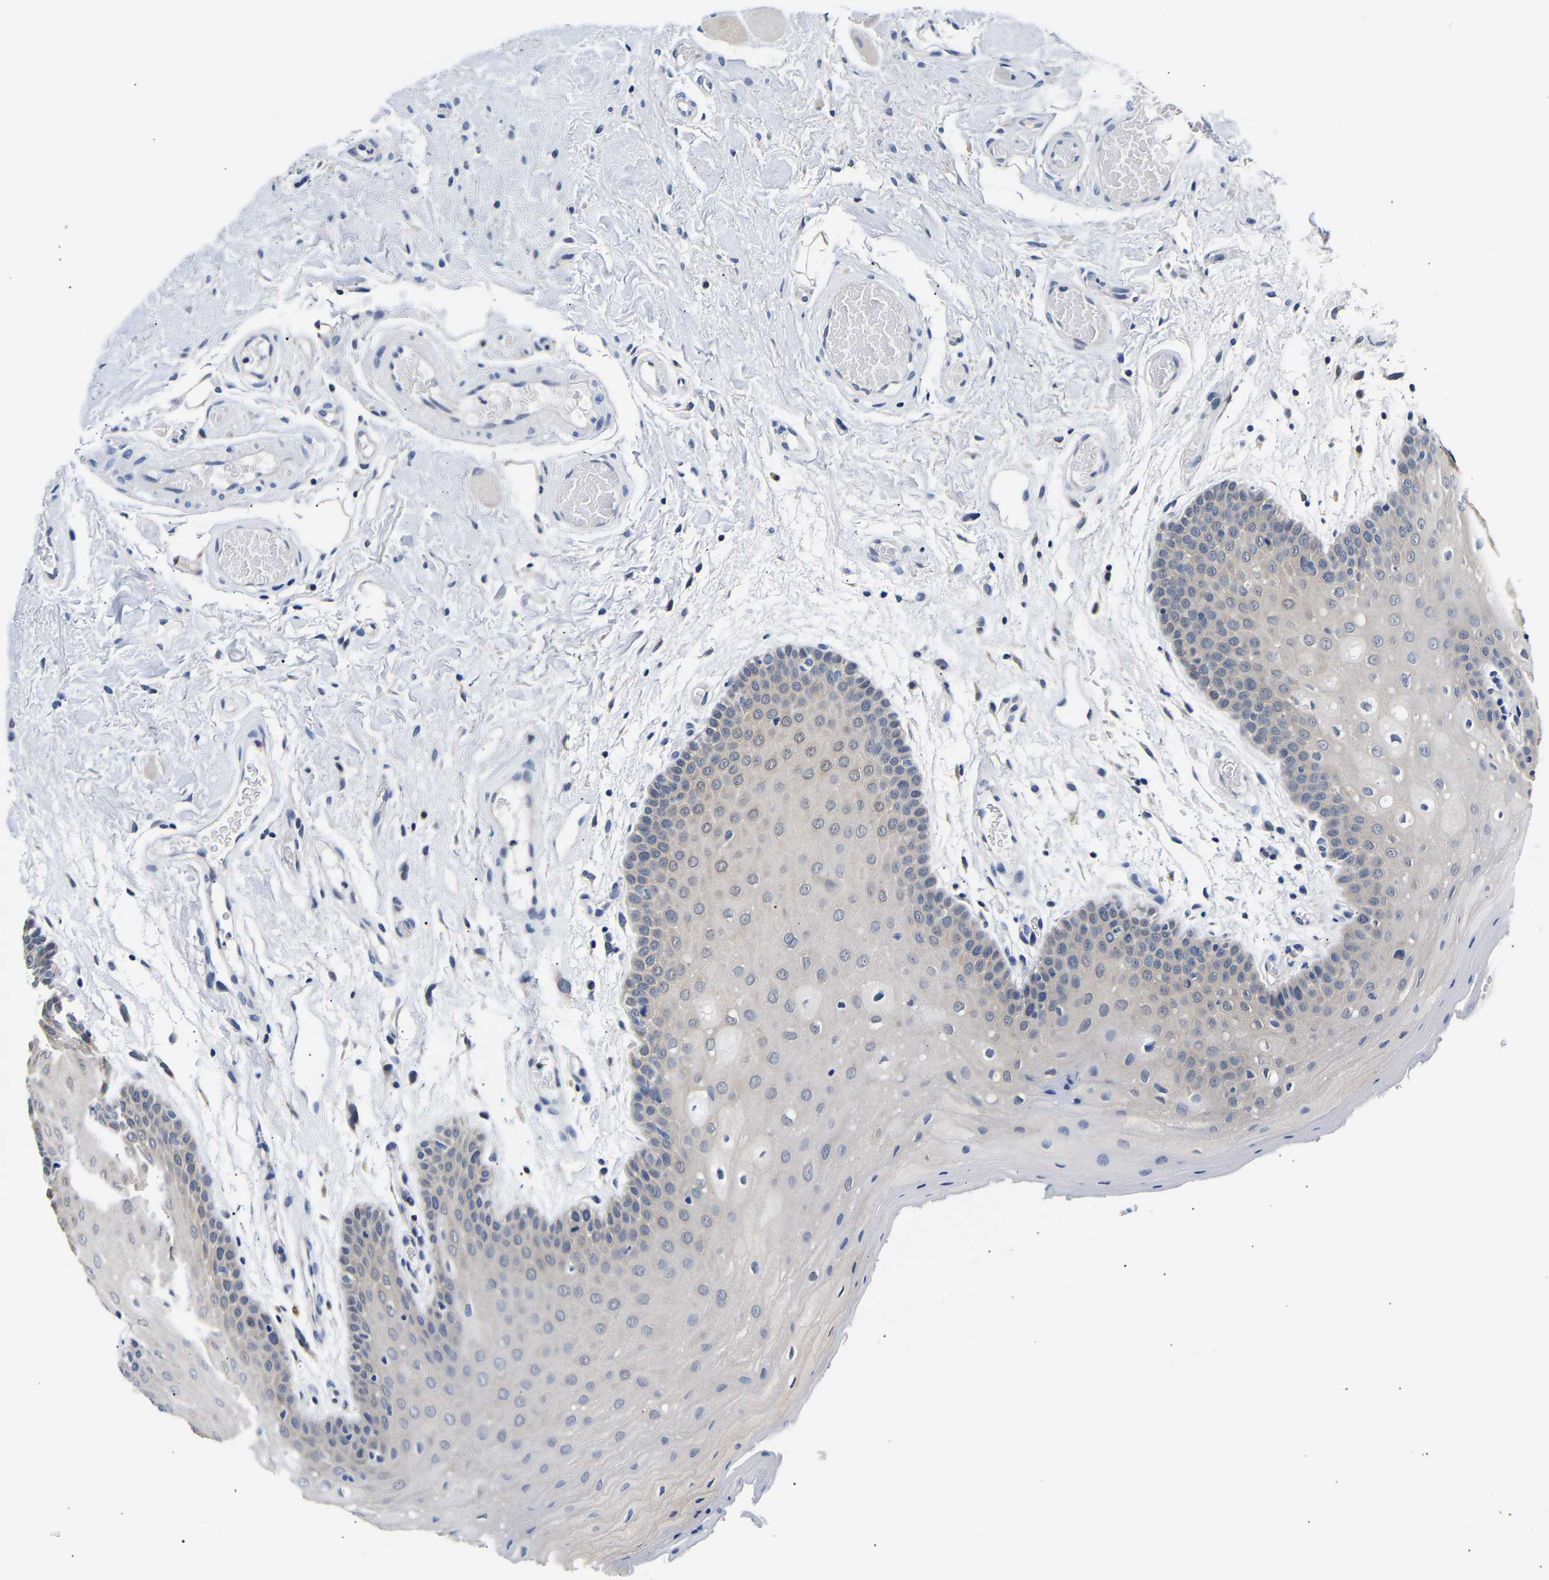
{"staining": {"intensity": "negative", "quantity": "none", "location": "none"}, "tissue": "oral mucosa", "cell_type": "Squamous epithelial cells", "image_type": "normal", "snomed": [{"axis": "morphology", "description": "Normal tissue, NOS"}, {"axis": "morphology", "description": "Squamous cell carcinoma, NOS"}, {"axis": "topography", "description": "Oral tissue"}, {"axis": "topography", "description": "Head-Neck"}], "caption": "This is a photomicrograph of immunohistochemistry (IHC) staining of normal oral mucosa, which shows no staining in squamous epithelial cells. (Brightfield microscopy of DAB (3,3'-diaminobenzidine) immunohistochemistry at high magnification).", "gene": "UCHL3", "patient": {"sex": "male", "age": 71}}